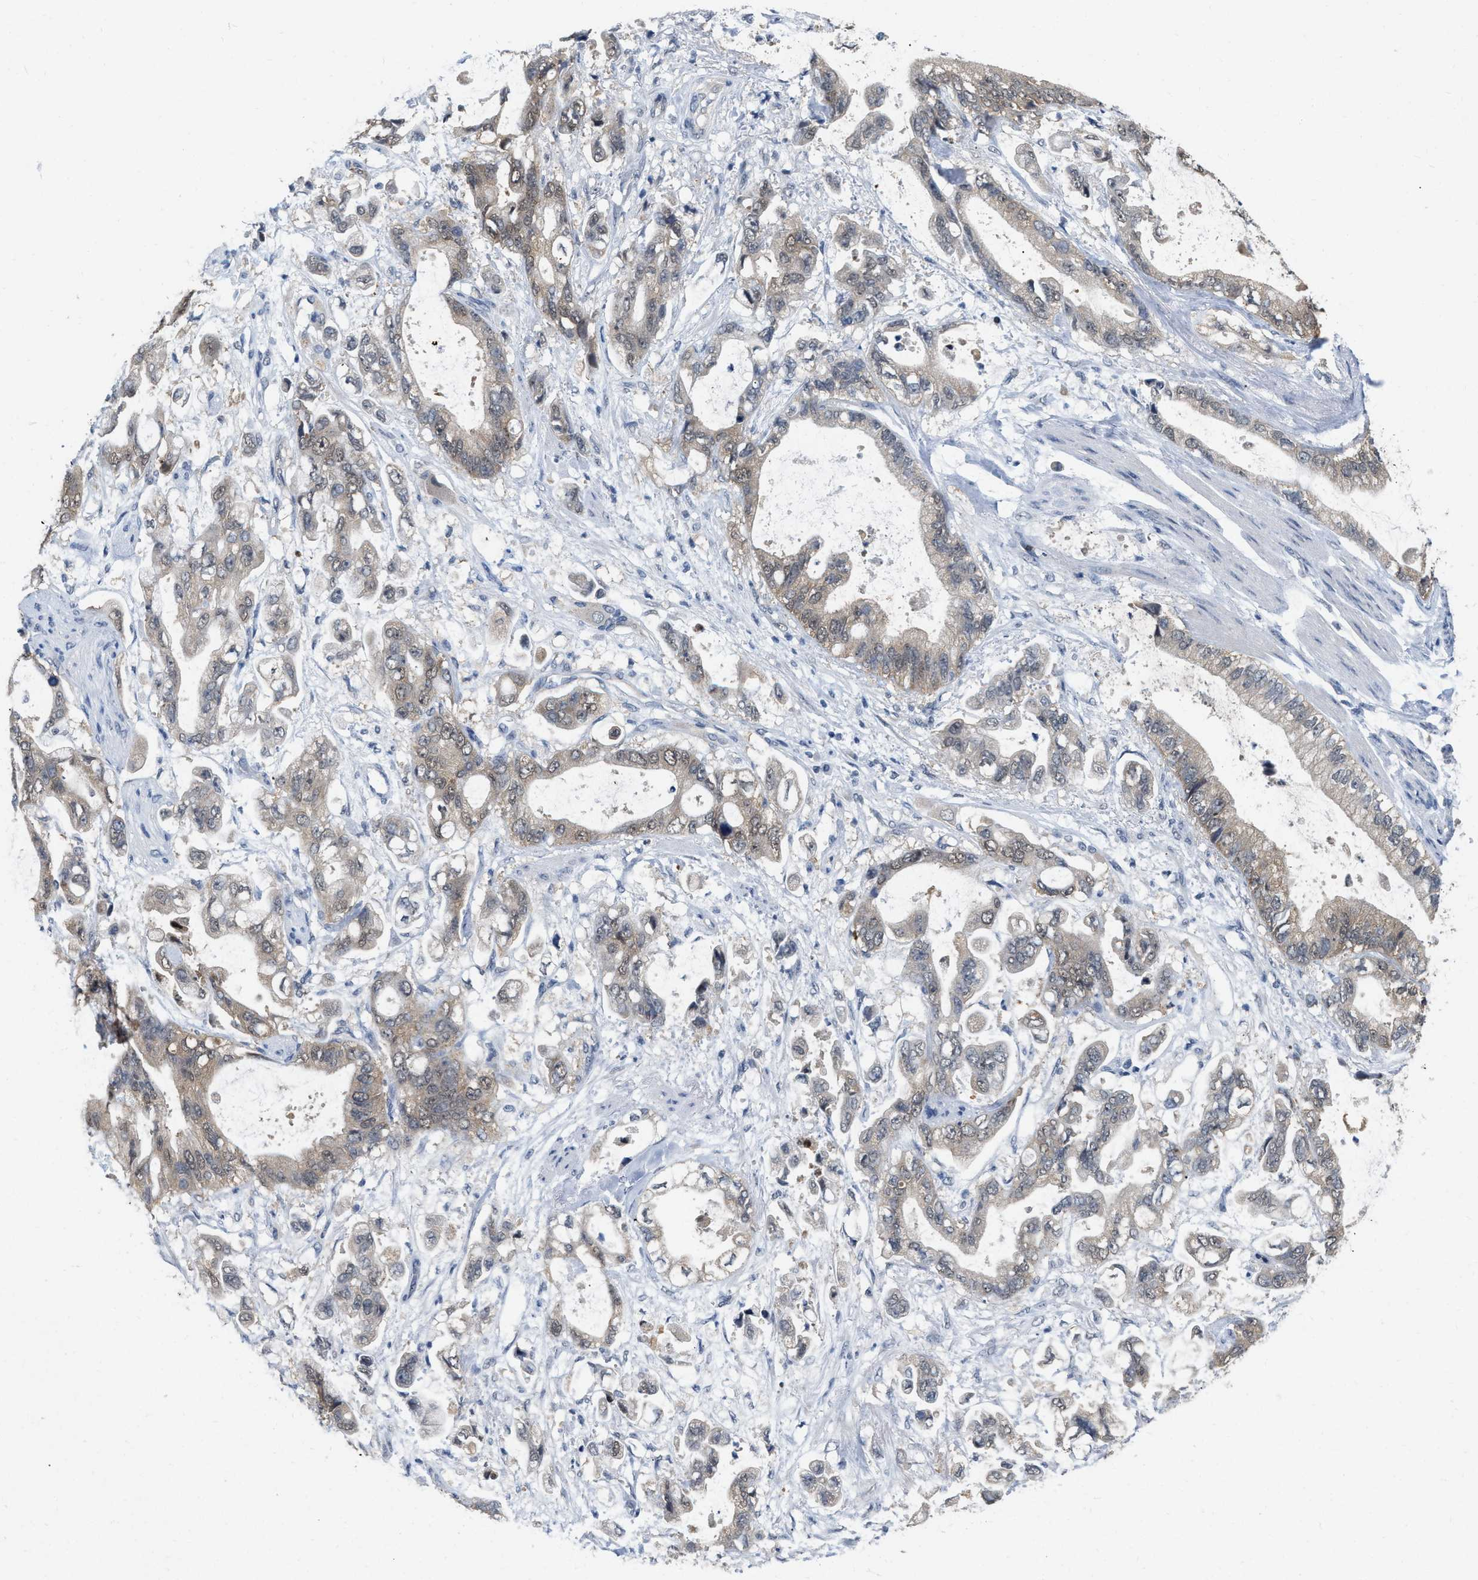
{"staining": {"intensity": "moderate", "quantity": "<25%", "location": "cytoplasmic/membranous"}, "tissue": "stomach cancer", "cell_type": "Tumor cells", "image_type": "cancer", "snomed": [{"axis": "morphology", "description": "Normal tissue, NOS"}, {"axis": "morphology", "description": "Adenocarcinoma, NOS"}, {"axis": "topography", "description": "Stomach"}], "caption": "Human adenocarcinoma (stomach) stained with a brown dye shows moderate cytoplasmic/membranous positive staining in about <25% of tumor cells.", "gene": "RUVBL1", "patient": {"sex": "male", "age": 62}}